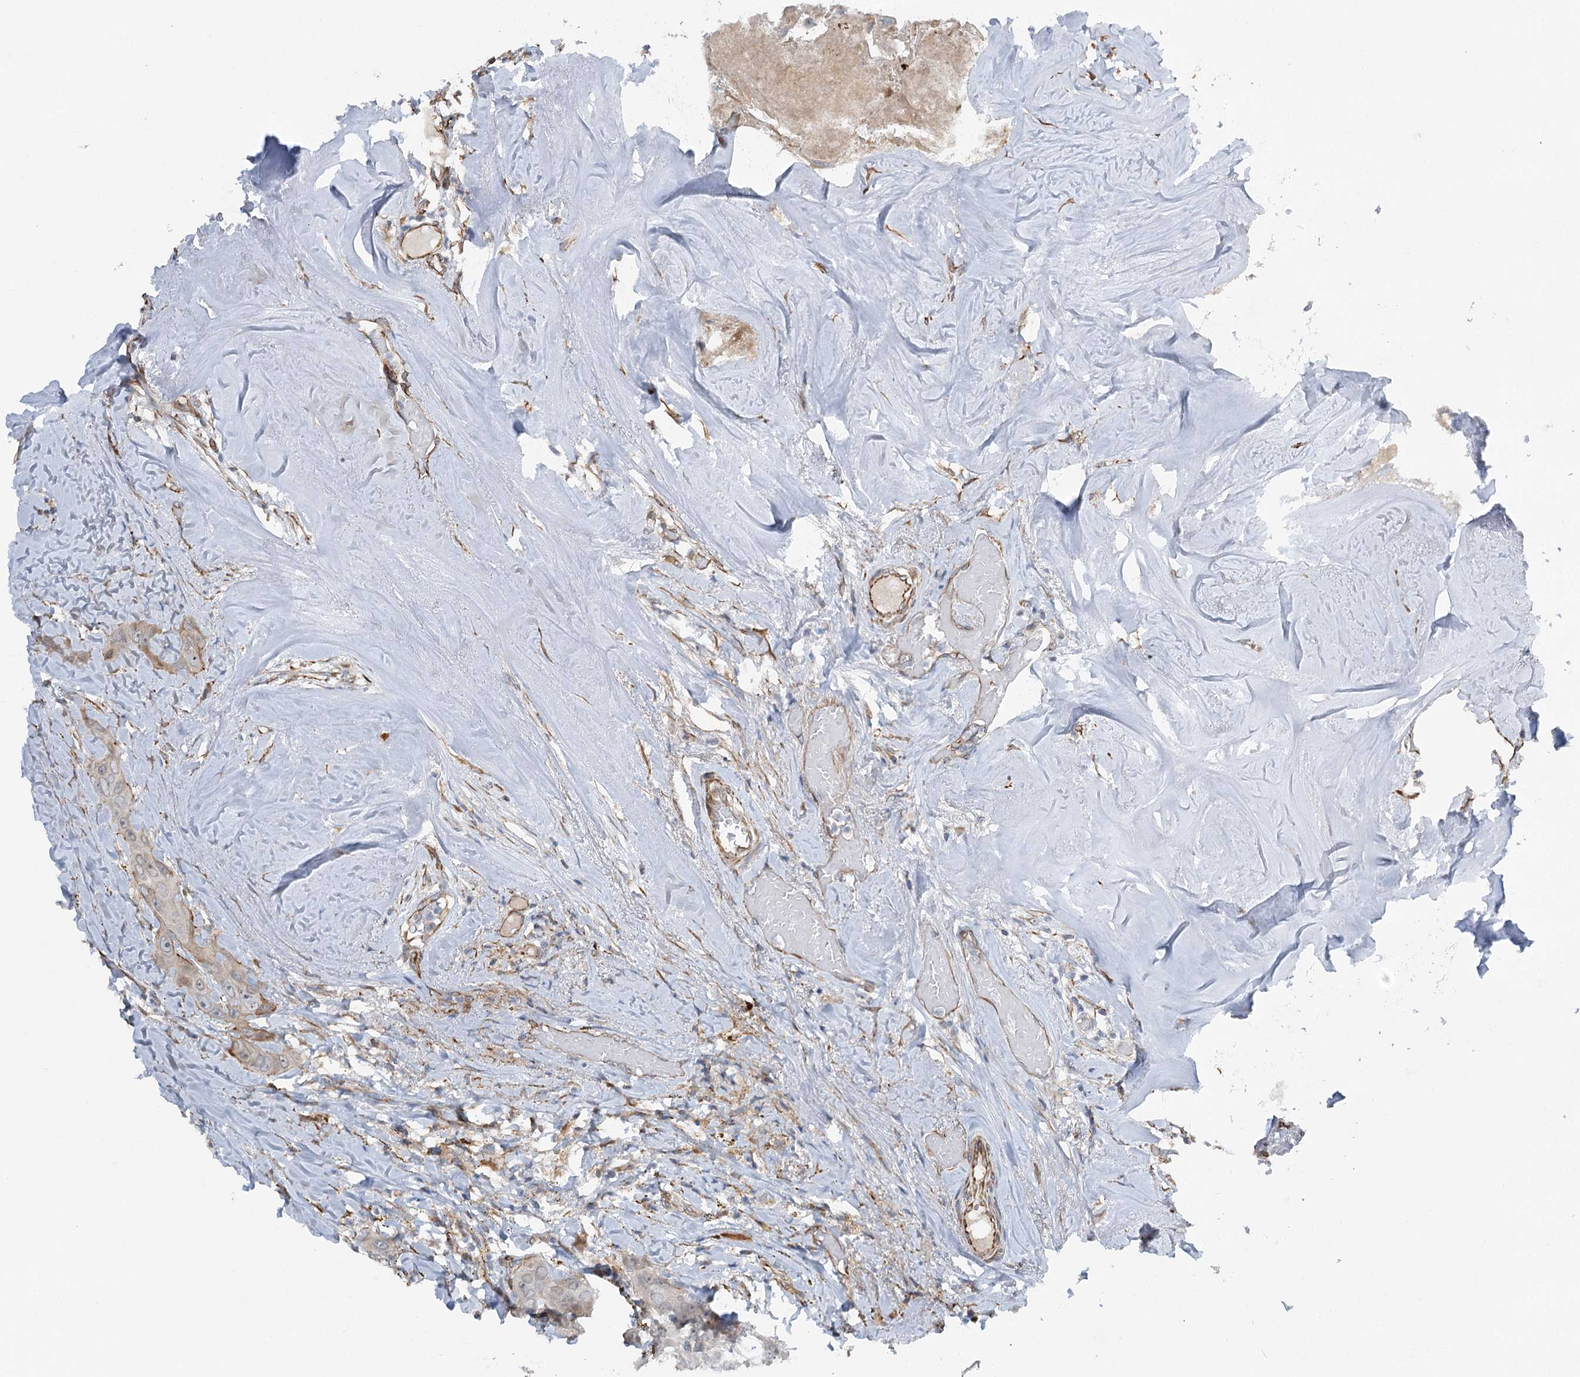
{"staining": {"intensity": "negative", "quantity": "none", "location": "none"}, "tissue": "head and neck cancer", "cell_type": "Tumor cells", "image_type": "cancer", "snomed": [{"axis": "morphology", "description": "Adenocarcinoma, NOS"}, {"axis": "morphology", "description": "Adenocarcinoma, metastatic, NOS"}, {"axis": "topography", "description": "Head-Neck"}], "caption": "This is an IHC histopathology image of head and neck cancer (adenocarcinoma). There is no staining in tumor cells.", "gene": "KIAA0825", "patient": {"sex": "male", "age": 75}}